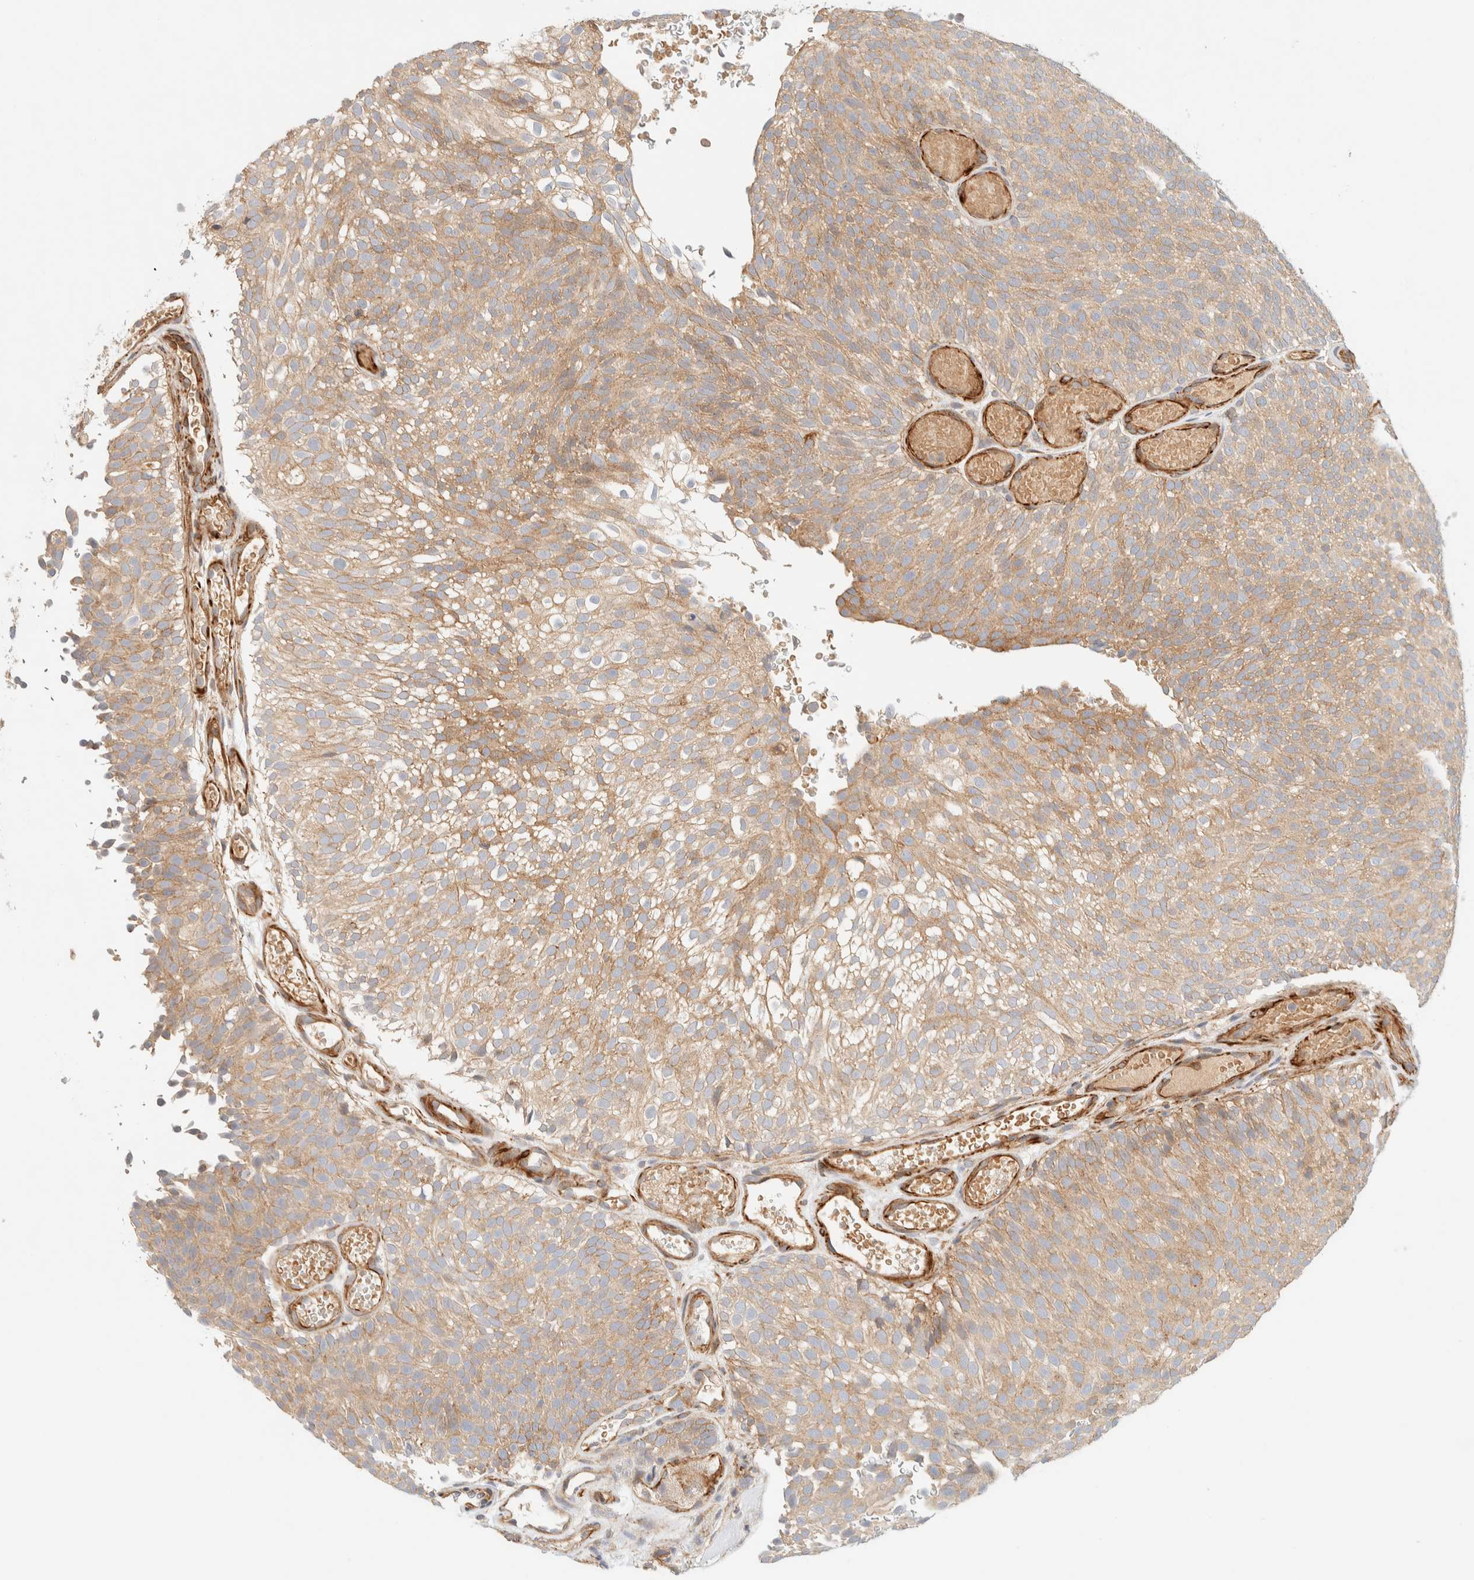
{"staining": {"intensity": "moderate", "quantity": ">75%", "location": "cytoplasmic/membranous"}, "tissue": "urothelial cancer", "cell_type": "Tumor cells", "image_type": "cancer", "snomed": [{"axis": "morphology", "description": "Urothelial carcinoma, Low grade"}, {"axis": "topography", "description": "Urinary bladder"}], "caption": "This image exhibits low-grade urothelial carcinoma stained with immunohistochemistry (IHC) to label a protein in brown. The cytoplasmic/membranous of tumor cells show moderate positivity for the protein. Nuclei are counter-stained blue.", "gene": "FAT1", "patient": {"sex": "male", "age": 78}}